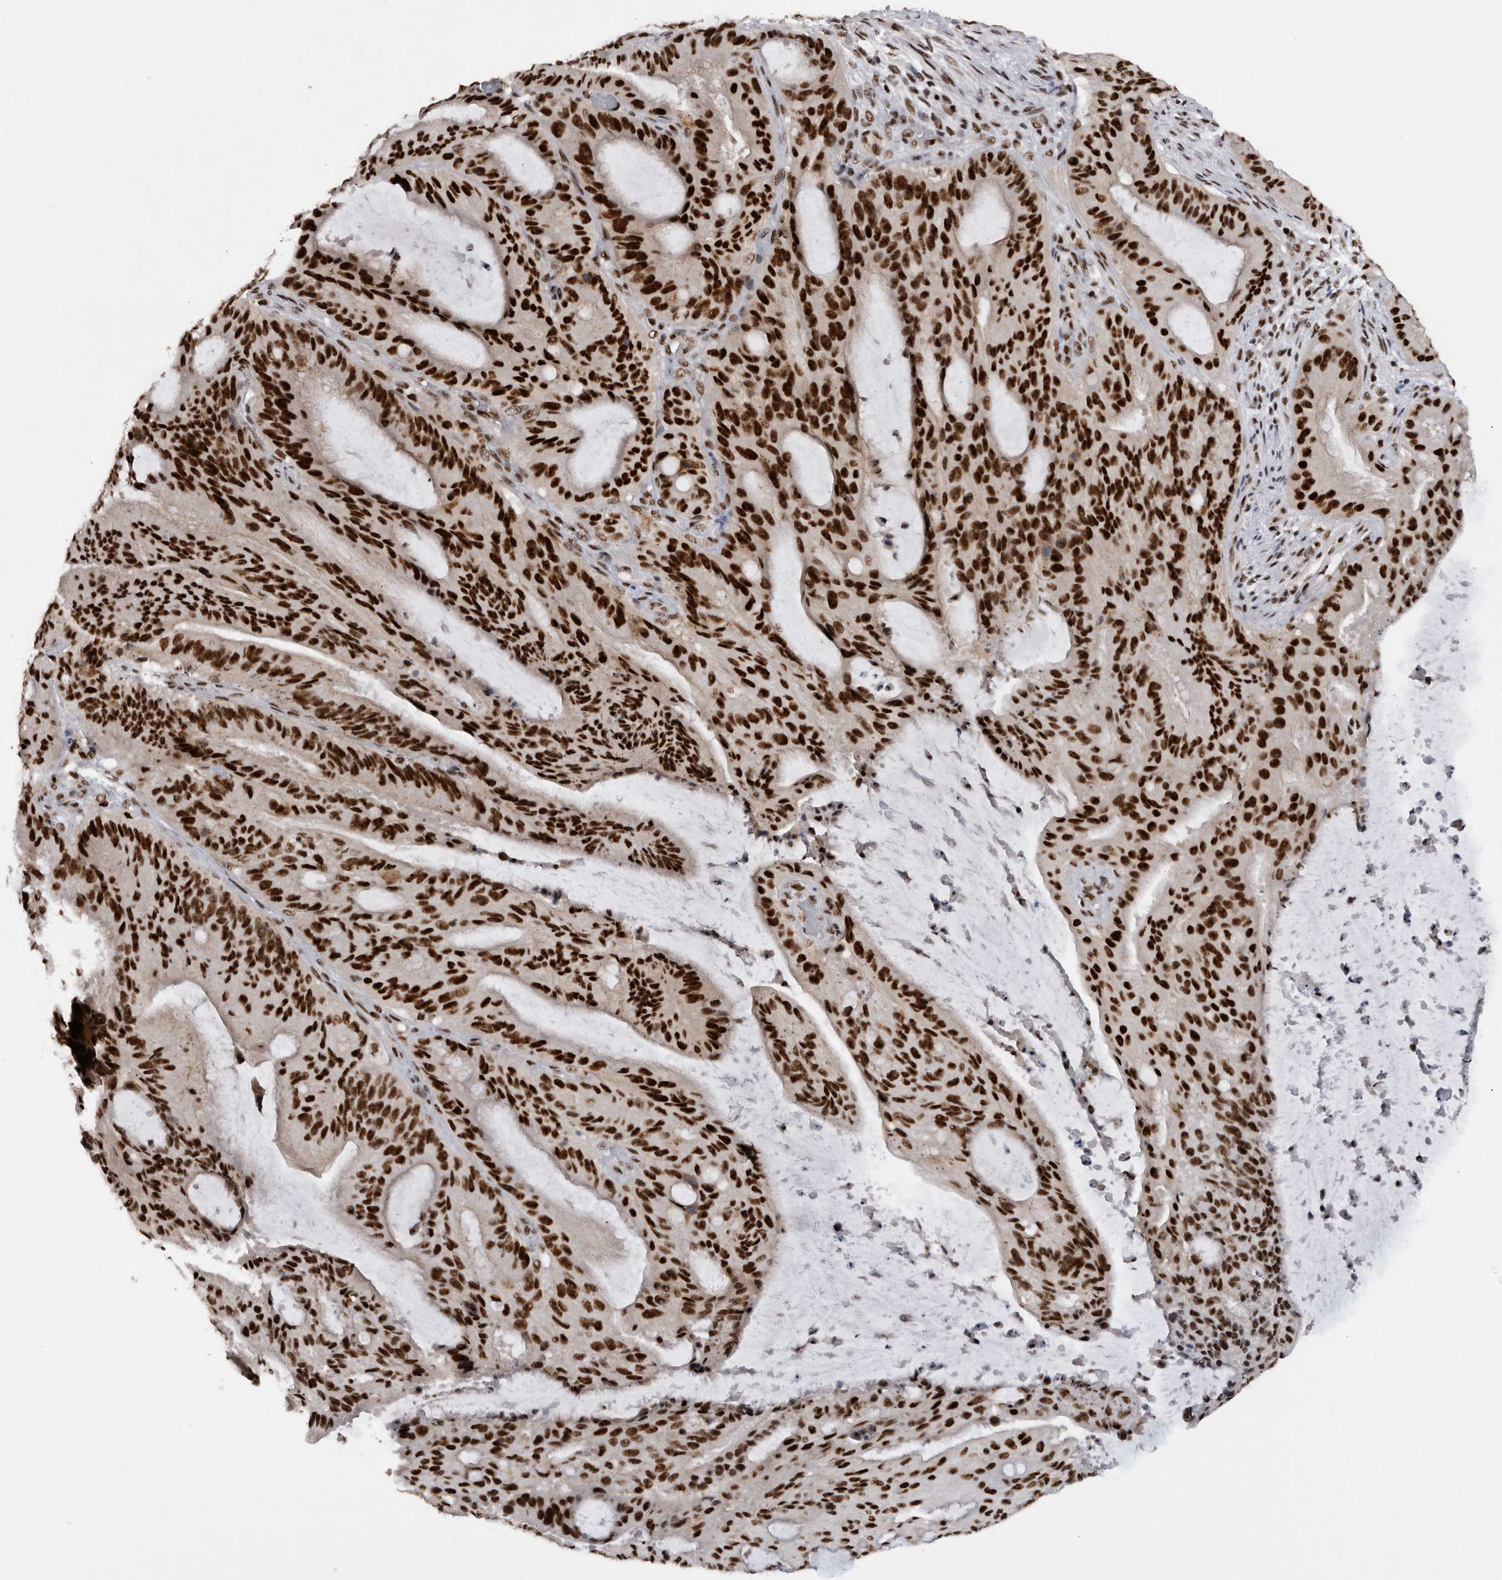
{"staining": {"intensity": "strong", "quantity": ">75%", "location": "nuclear"}, "tissue": "liver cancer", "cell_type": "Tumor cells", "image_type": "cancer", "snomed": [{"axis": "morphology", "description": "Normal tissue, NOS"}, {"axis": "morphology", "description": "Cholangiocarcinoma"}, {"axis": "topography", "description": "Liver"}, {"axis": "topography", "description": "Peripheral nerve tissue"}], "caption": "A micrograph of human liver cholangiocarcinoma stained for a protein reveals strong nuclear brown staining in tumor cells.", "gene": "CDK11A", "patient": {"sex": "female", "age": 73}}